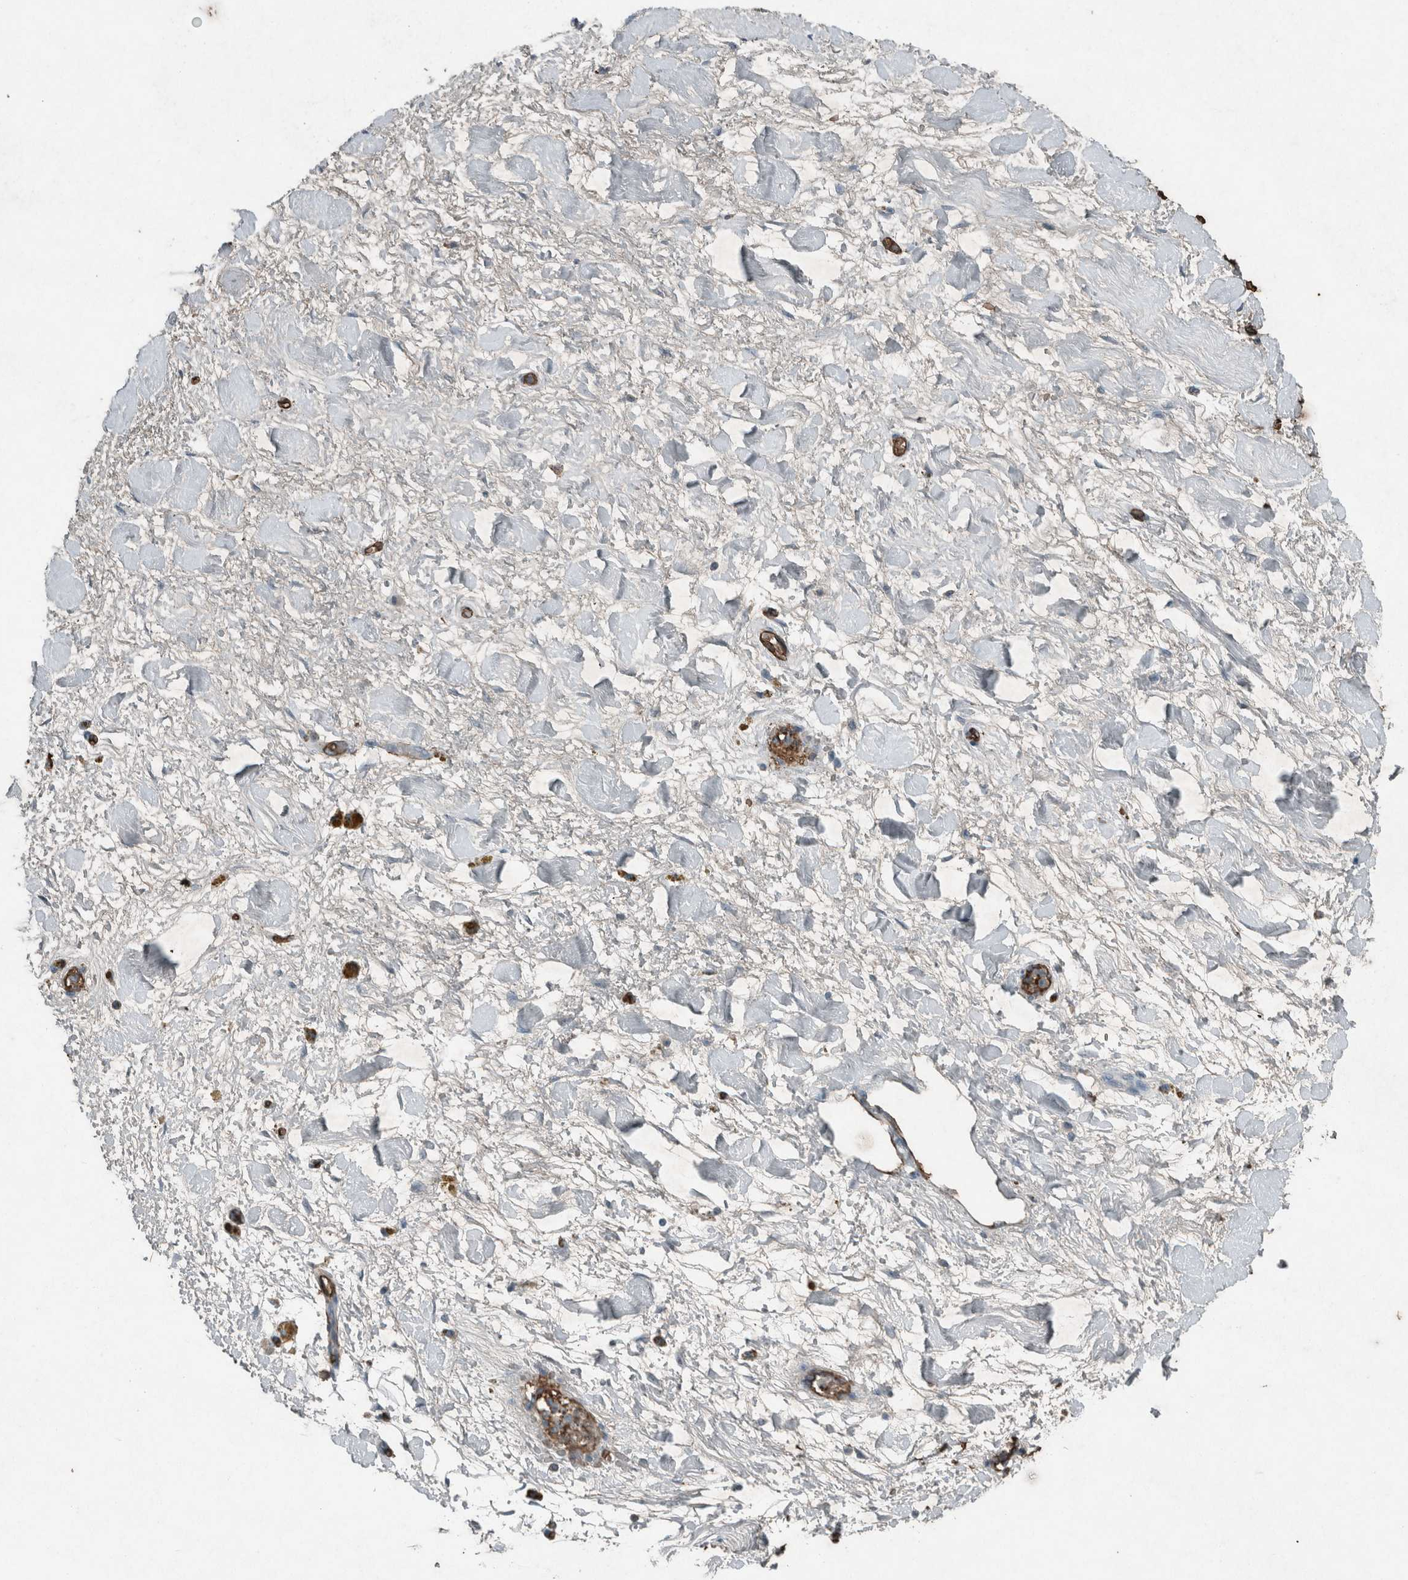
{"staining": {"intensity": "negative", "quantity": ">75%", "location": "none"}, "tissue": "adipose tissue", "cell_type": "Adipocytes", "image_type": "normal", "snomed": [{"axis": "morphology", "description": "Normal tissue, NOS"}, {"axis": "topography", "description": "Kidney"}, {"axis": "topography", "description": "Peripheral nerve tissue"}], "caption": "Adipose tissue stained for a protein using immunohistochemistry (IHC) exhibits no positivity adipocytes.", "gene": "LBP", "patient": {"sex": "male", "age": 7}}